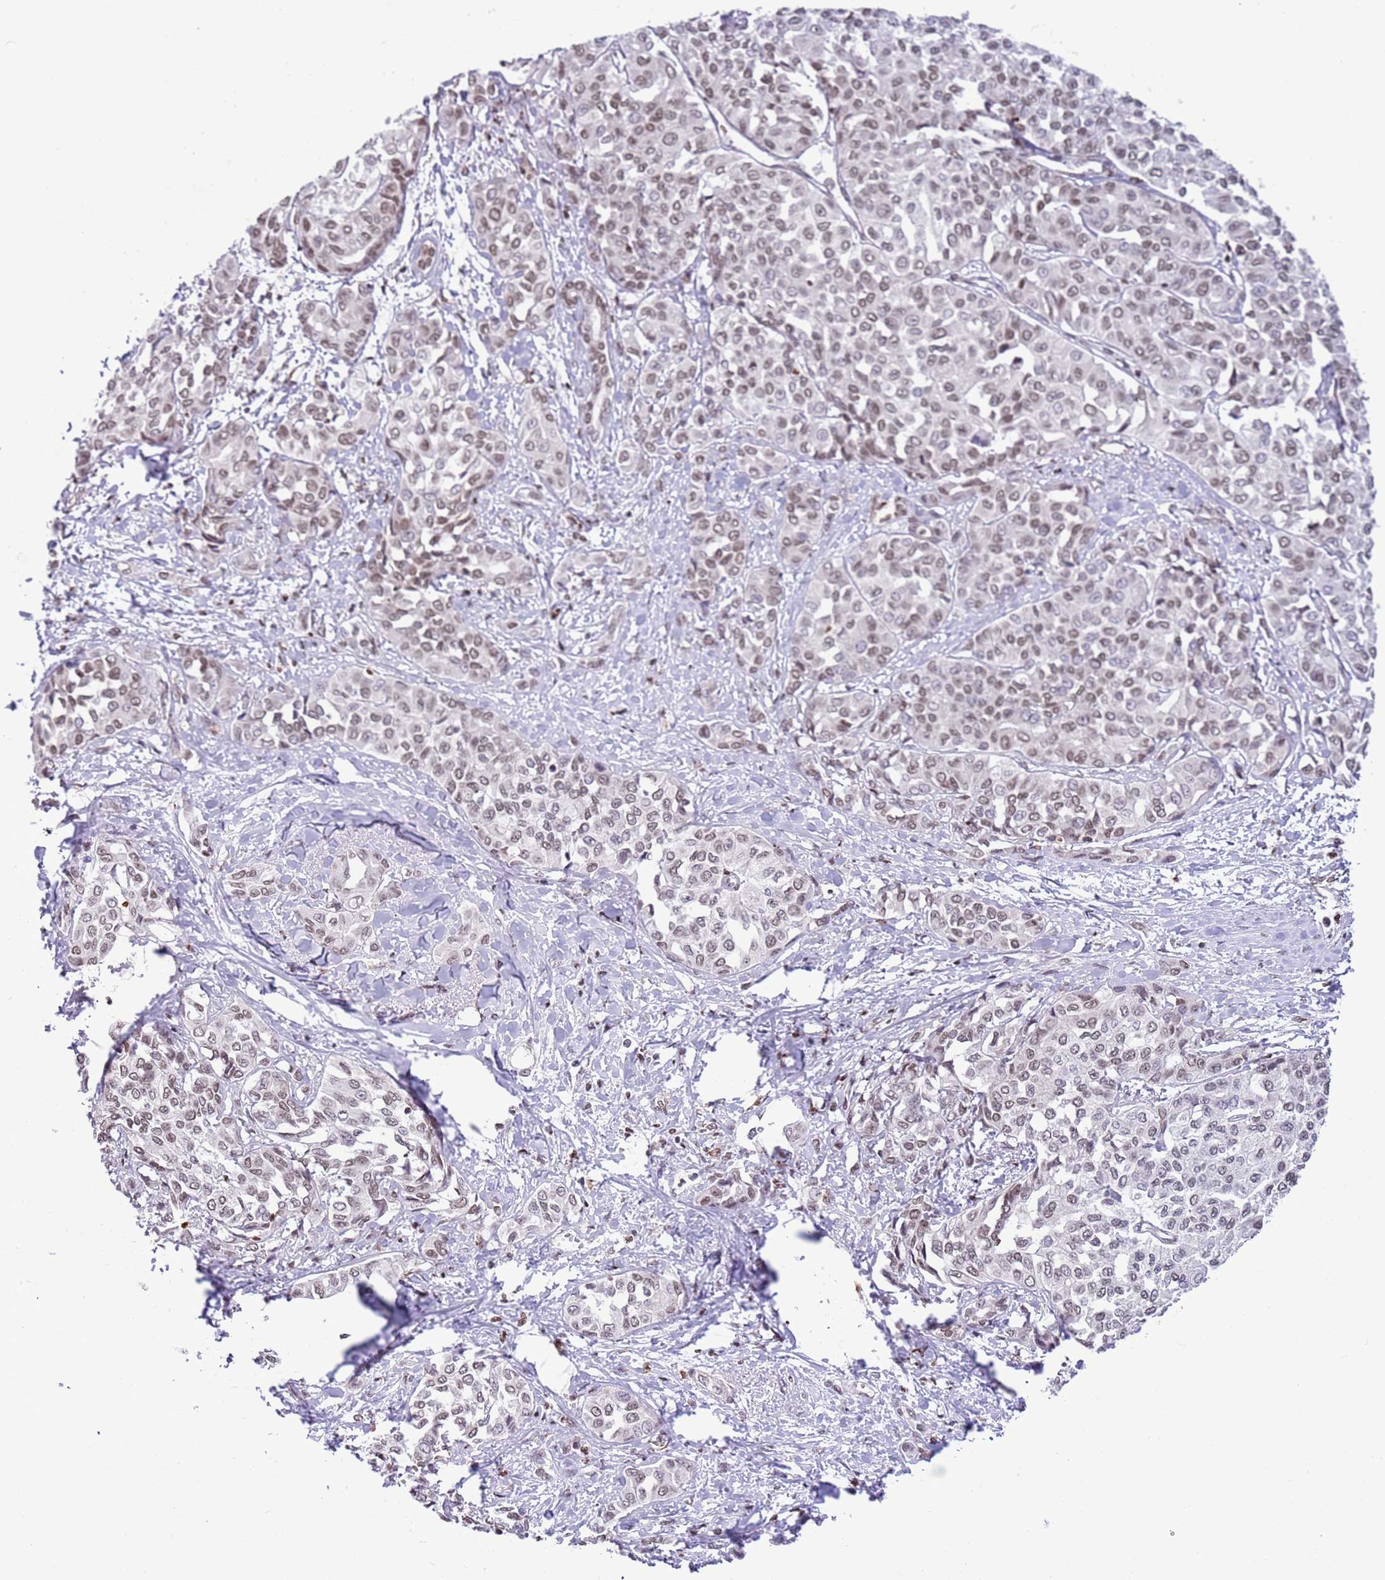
{"staining": {"intensity": "moderate", "quantity": ">75%", "location": "nuclear"}, "tissue": "liver cancer", "cell_type": "Tumor cells", "image_type": "cancer", "snomed": [{"axis": "morphology", "description": "Cholangiocarcinoma"}, {"axis": "topography", "description": "Liver"}], "caption": "Immunohistochemical staining of human liver cholangiocarcinoma reveals medium levels of moderate nuclear protein positivity in about >75% of tumor cells.", "gene": "NRIP1", "patient": {"sex": "female", "age": 77}}